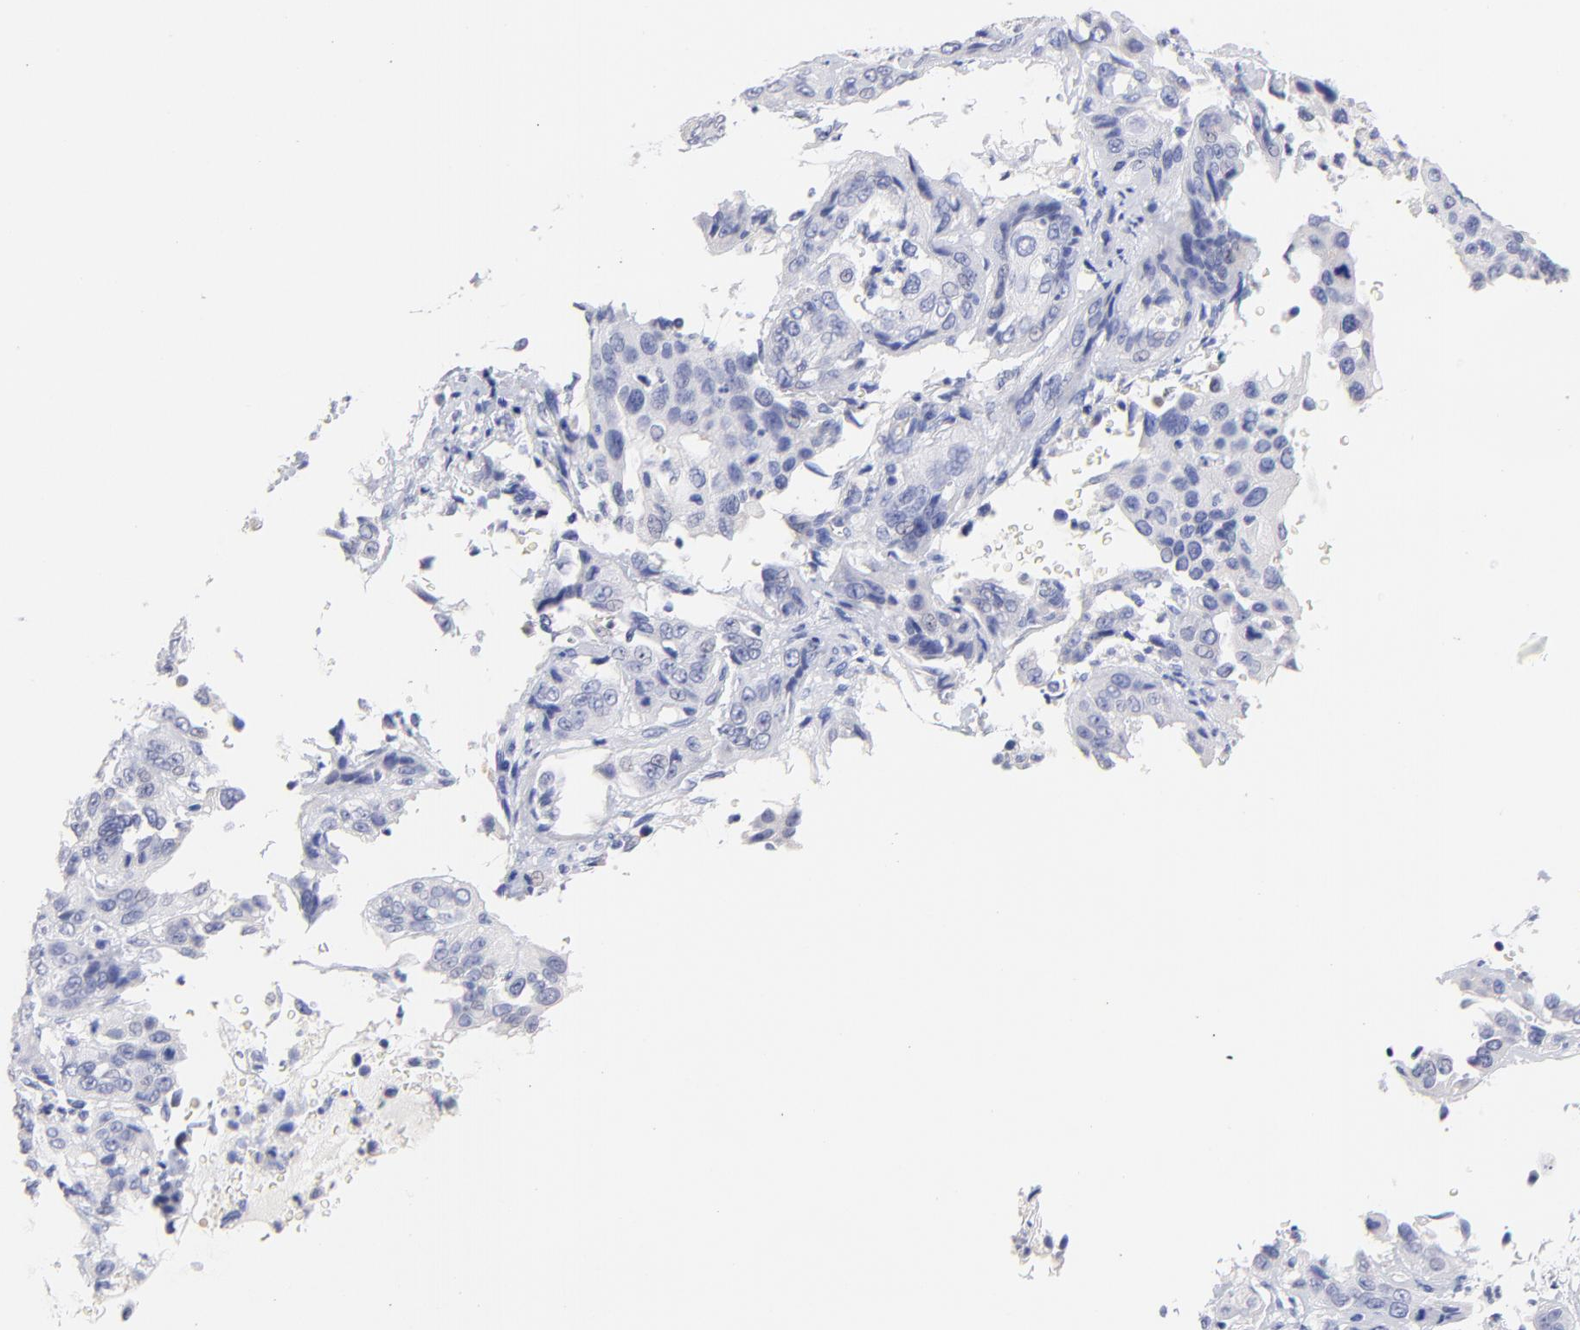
{"staining": {"intensity": "negative", "quantity": "none", "location": "none"}, "tissue": "cervical cancer", "cell_type": "Tumor cells", "image_type": "cancer", "snomed": [{"axis": "morphology", "description": "Squamous cell carcinoma, NOS"}, {"axis": "topography", "description": "Cervix"}], "caption": "The immunohistochemistry image has no significant staining in tumor cells of cervical squamous cell carcinoma tissue.", "gene": "CFAP57", "patient": {"sex": "female", "age": 41}}